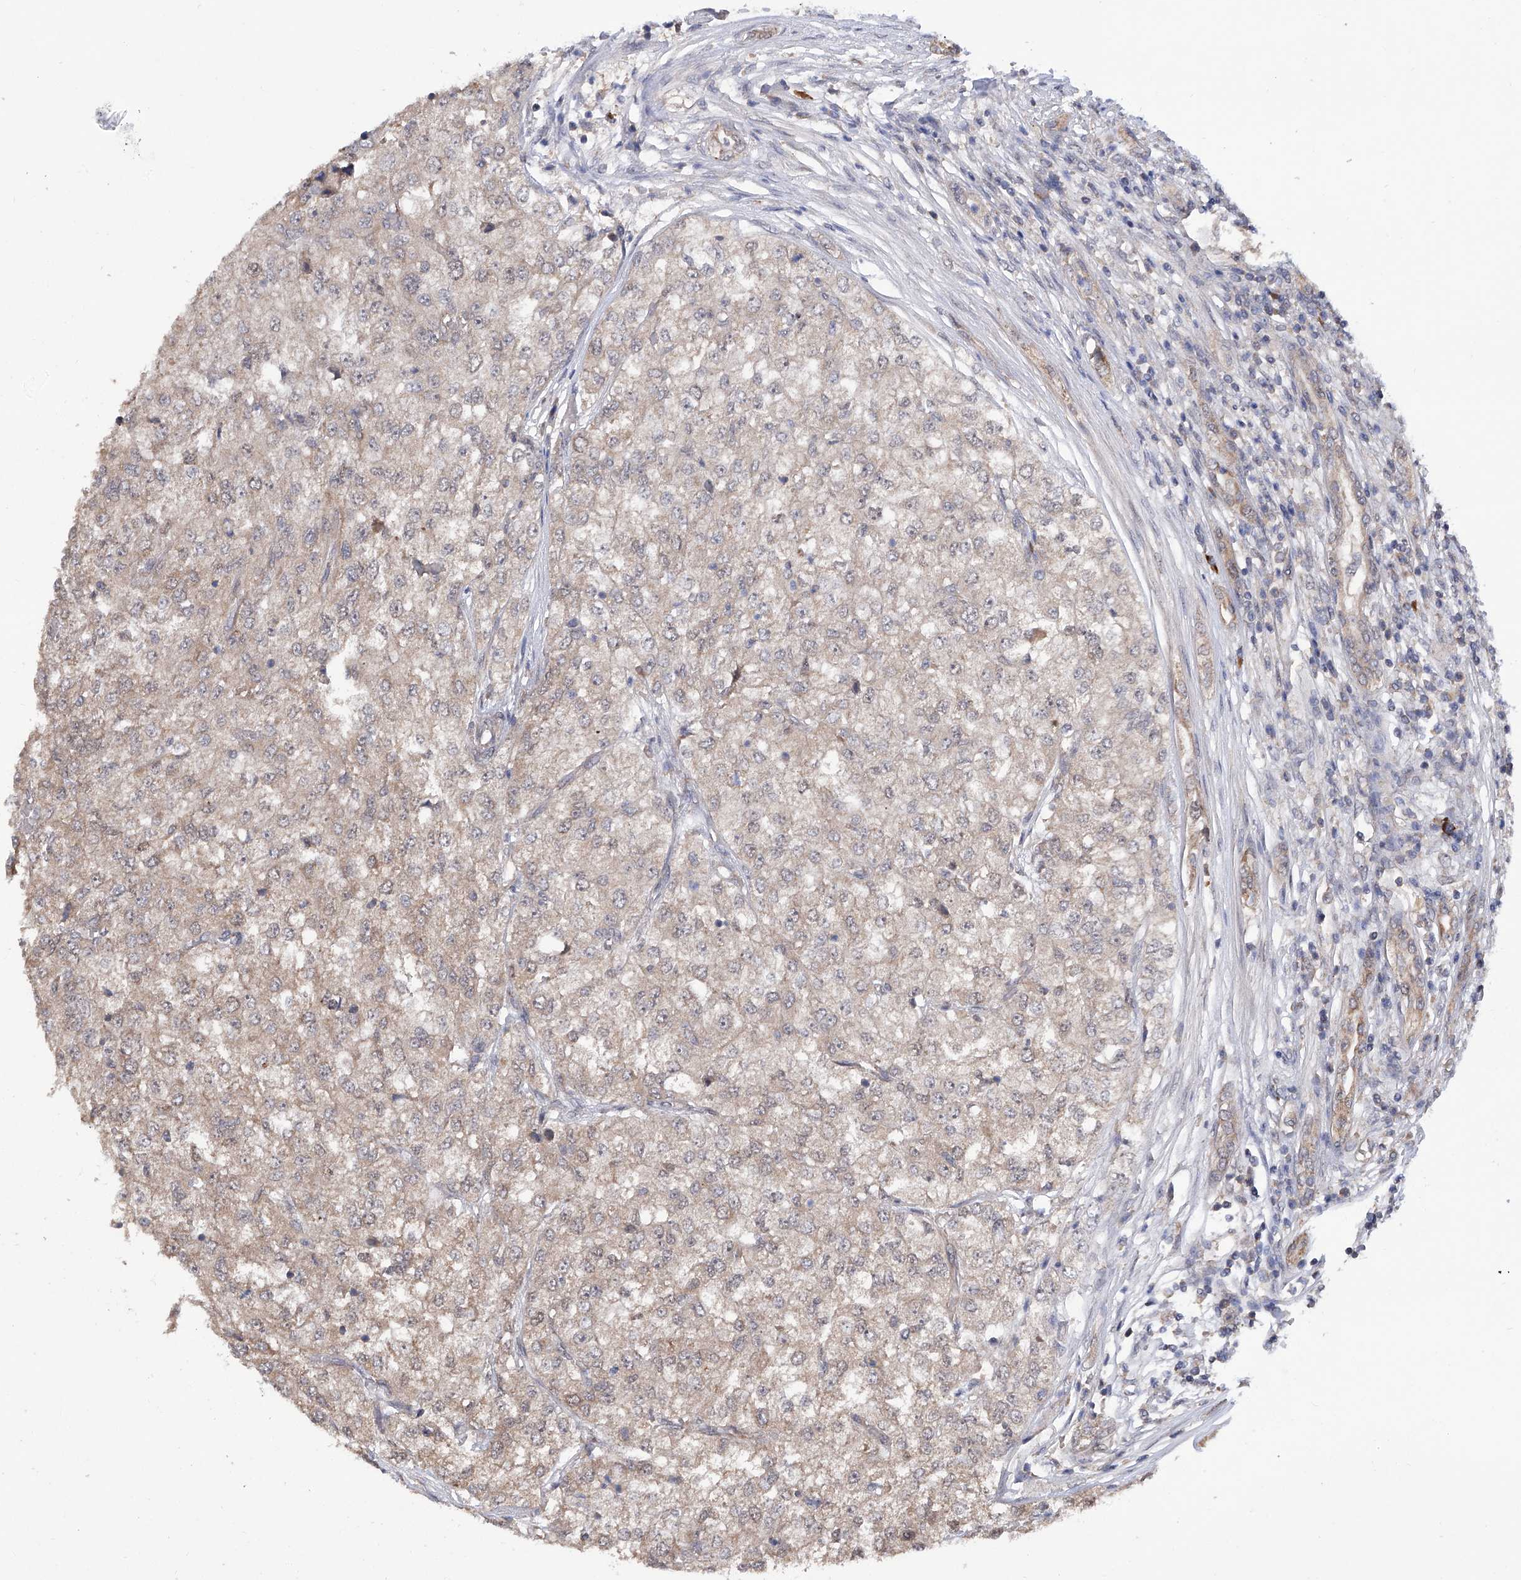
{"staining": {"intensity": "weak", "quantity": "<25%", "location": "cytoplasmic/membranous"}, "tissue": "renal cancer", "cell_type": "Tumor cells", "image_type": "cancer", "snomed": [{"axis": "morphology", "description": "Adenocarcinoma, NOS"}, {"axis": "topography", "description": "Kidney"}], "caption": "Immunohistochemistry of human renal adenocarcinoma demonstrates no positivity in tumor cells. (Immunohistochemistry, brightfield microscopy, high magnification).", "gene": "USP45", "patient": {"sex": "female", "age": 54}}